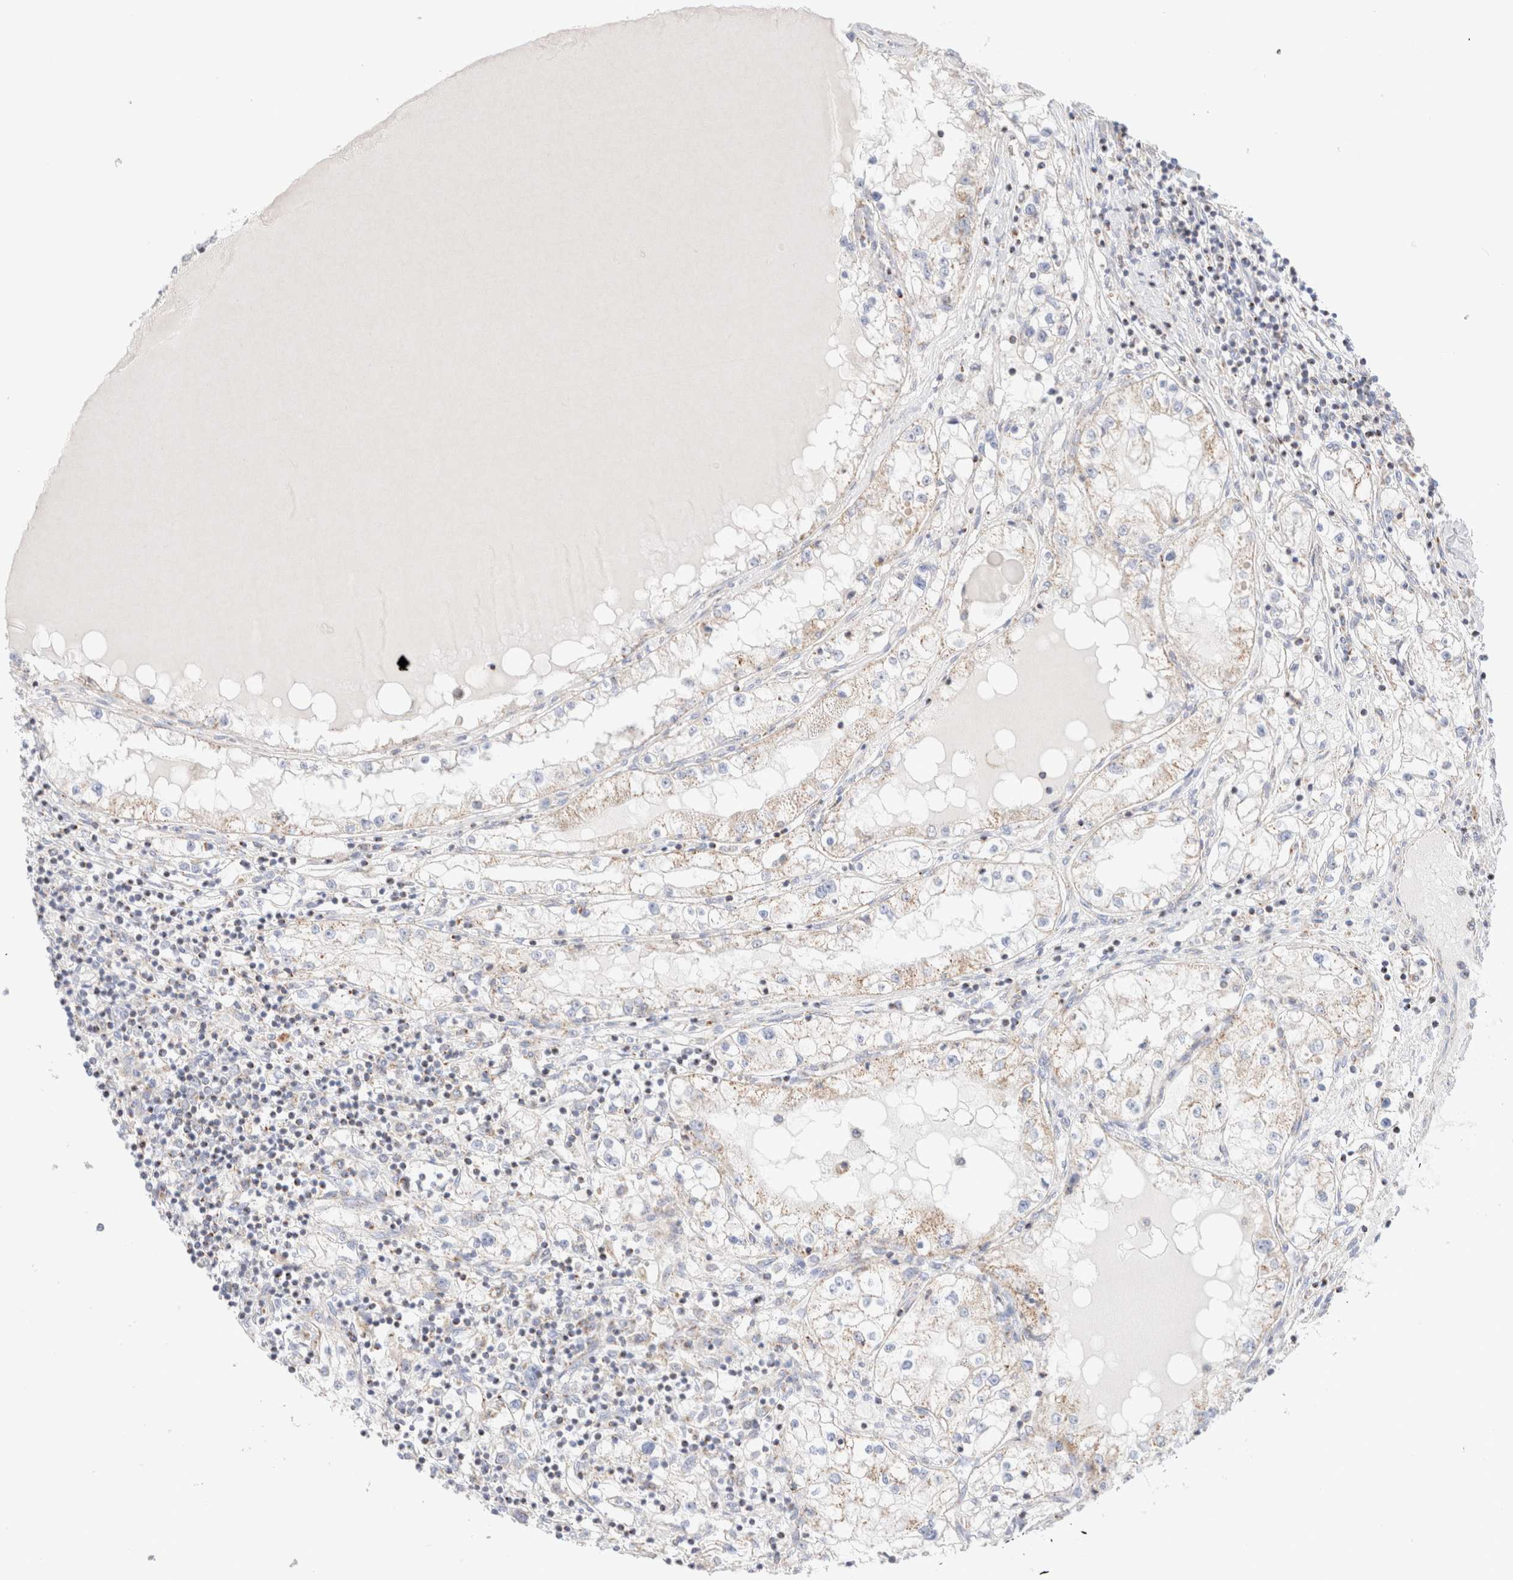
{"staining": {"intensity": "weak", "quantity": "<25%", "location": "cytoplasmic/membranous"}, "tissue": "renal cancer", "cell_type": "Tumor cells", "image_type": "cancer", "snomed": [{"axis": "morphology", "description": "Adenocarcinoma, NOS"}, {"axis": "topography", "description": "Kidney"}], "caption": "There is no significant positivity in tumor cells of renal adenocarcinoma.", "gene": "ATP6V1C1", "patient": {"sex": "male", "age": 68}}